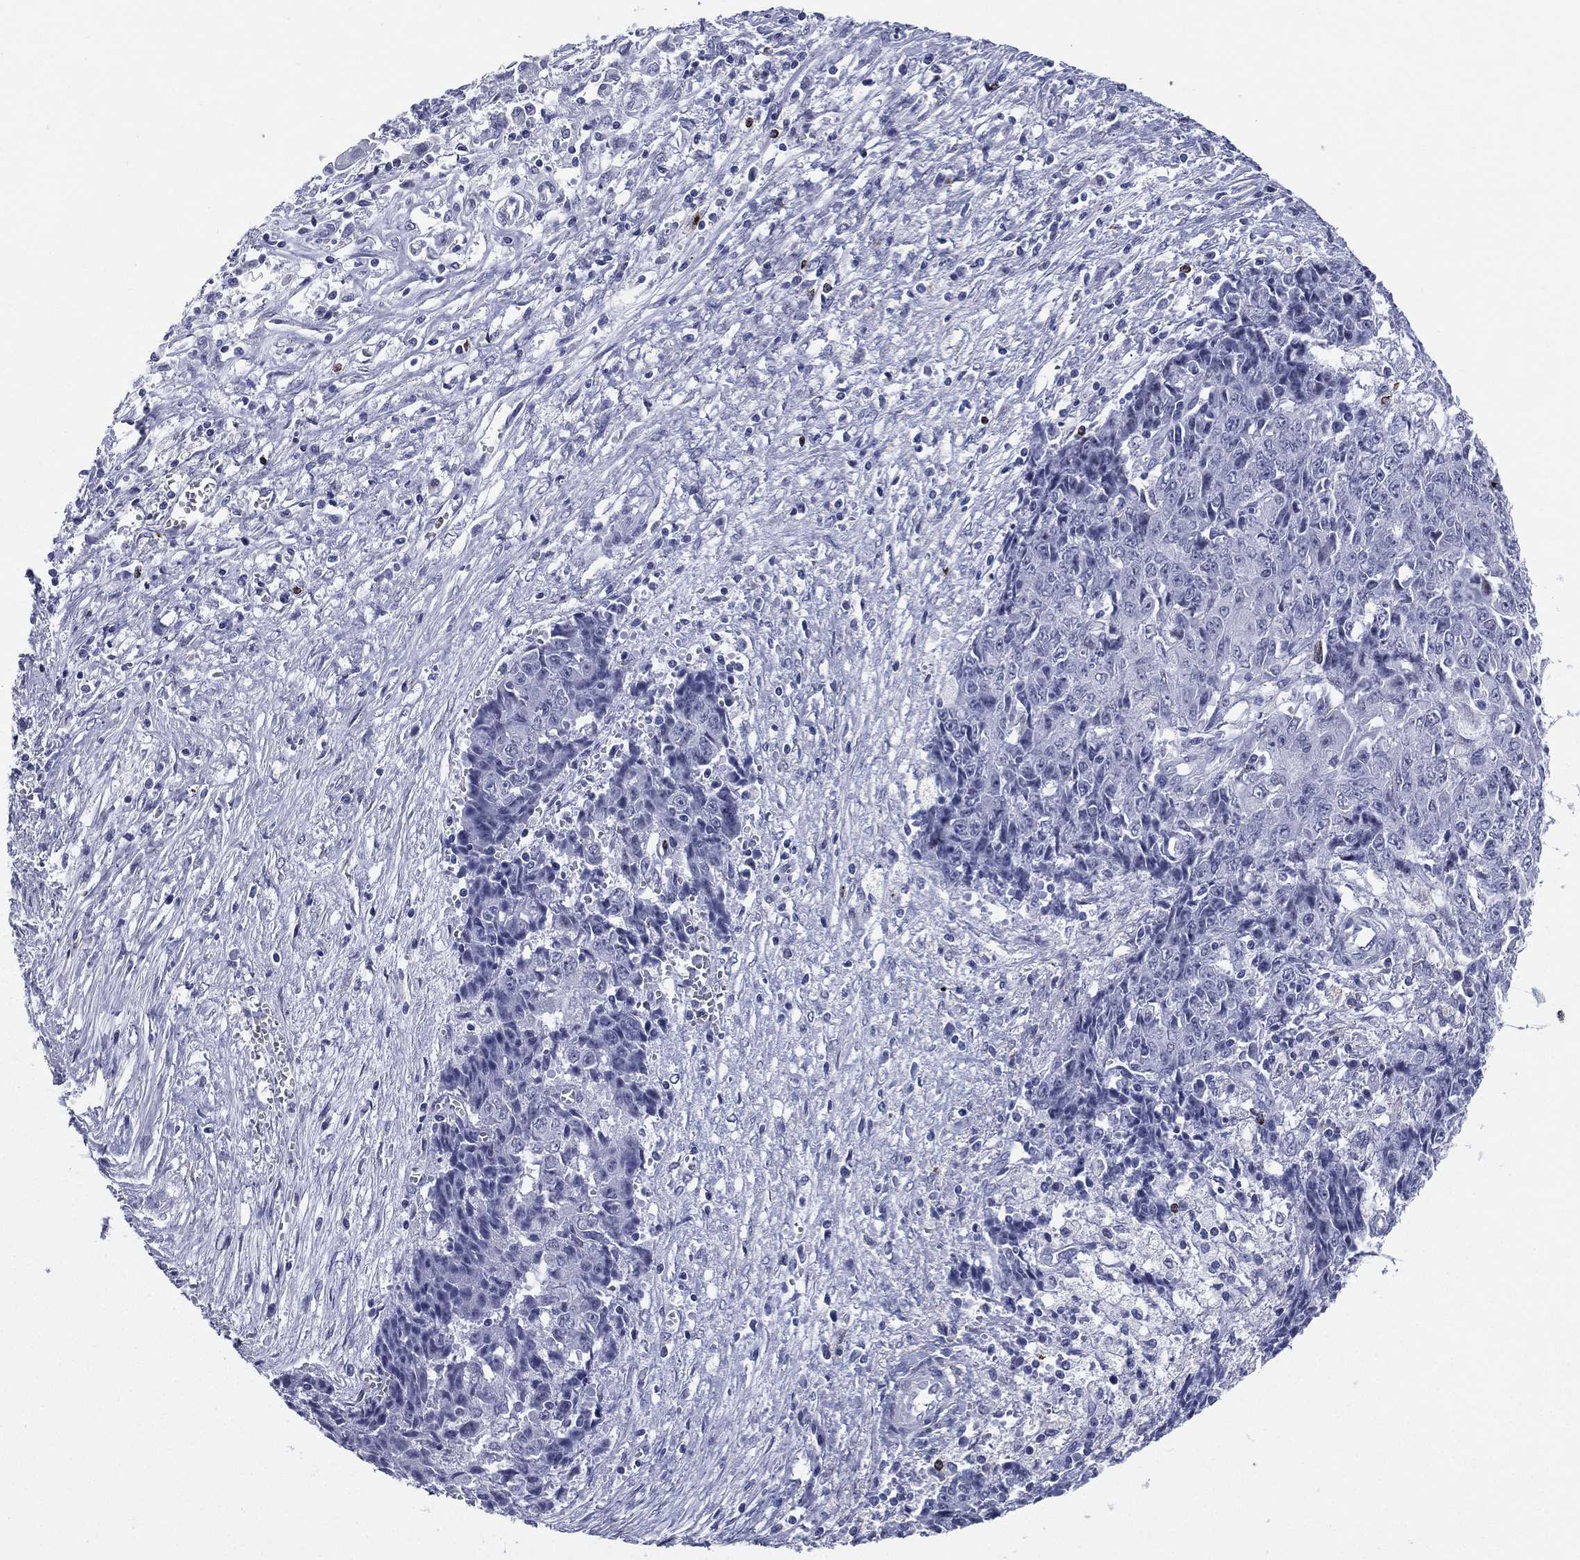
{"staining": {"intensity": "negative", "quantity": "none", "location": "none"}, "tissue": "ovarian cancer", "cell_type": "Tumor cells", "image_type": "cancer", "snomed": [{"axis": "morphology", "description": "Carcinoma, endometroid"}, {"axis": "topography", "description": "Ovary"}], "caption": "Endometroid carcinoma (ovarian) stained for a protein using immunohistochemistry shows no positivity tumor cells.", "gene": "HLA-DOA", "patient": {"sex": "female", "age": 42}}